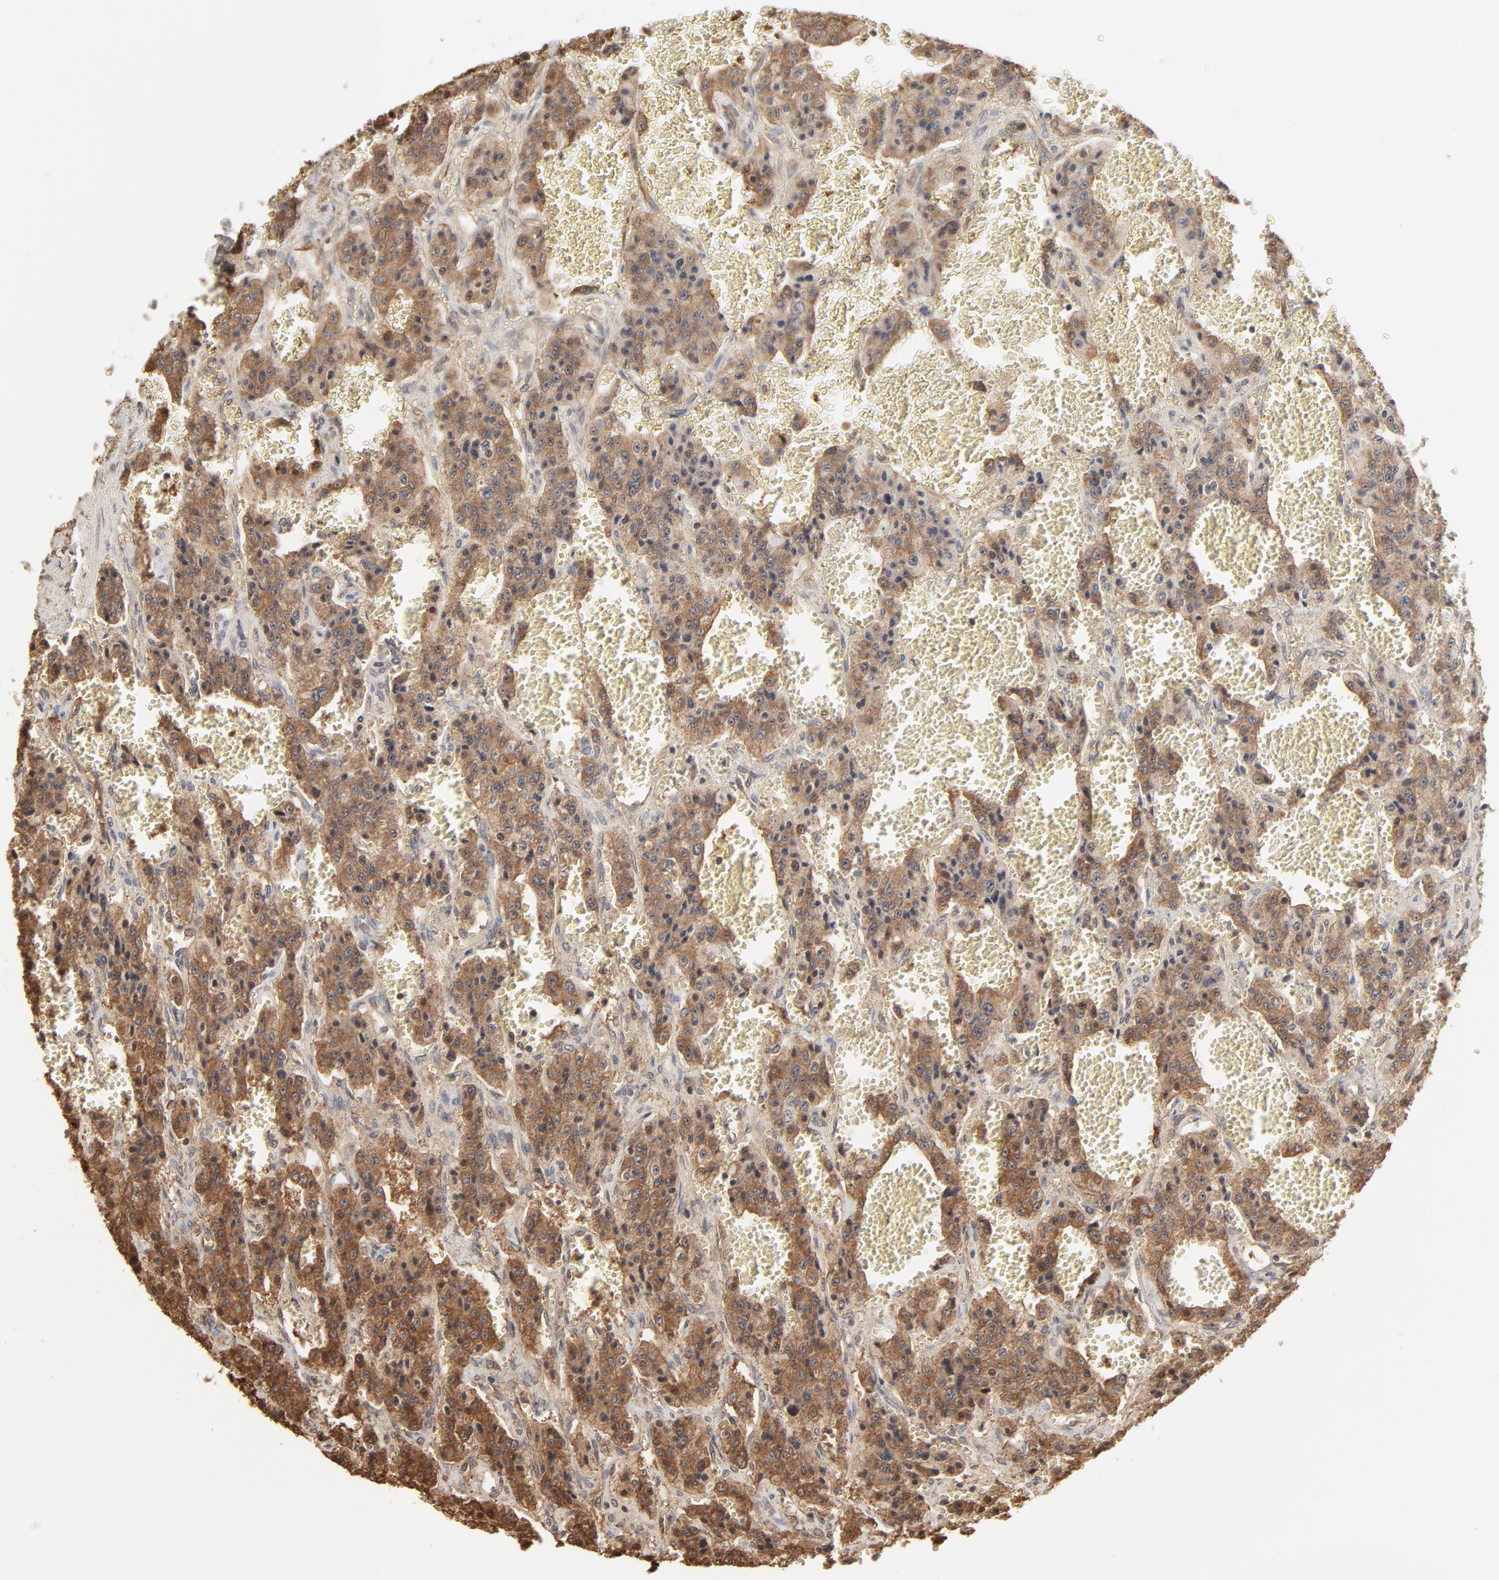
{"staining": {"intensity": "moderate", "quantity": ">75%", "location": "cytoplasmic/membranous"}, "tissue": "carcinoid", "cell_type": "Tumor cells", "image_type": "cancer", "snomed": [{"axis": "morphology", "description": "Carcinoid, malignant, NOS"}, {"axis": "topography", "description": "Small intestine"}], "caption": "A brown stain labels moderate cytoplasmic/membranous expression of a protein in human carcinoid tumor cells.", "gene": "PPP2CA", "patient": {"sex": "male", "age": 52}}